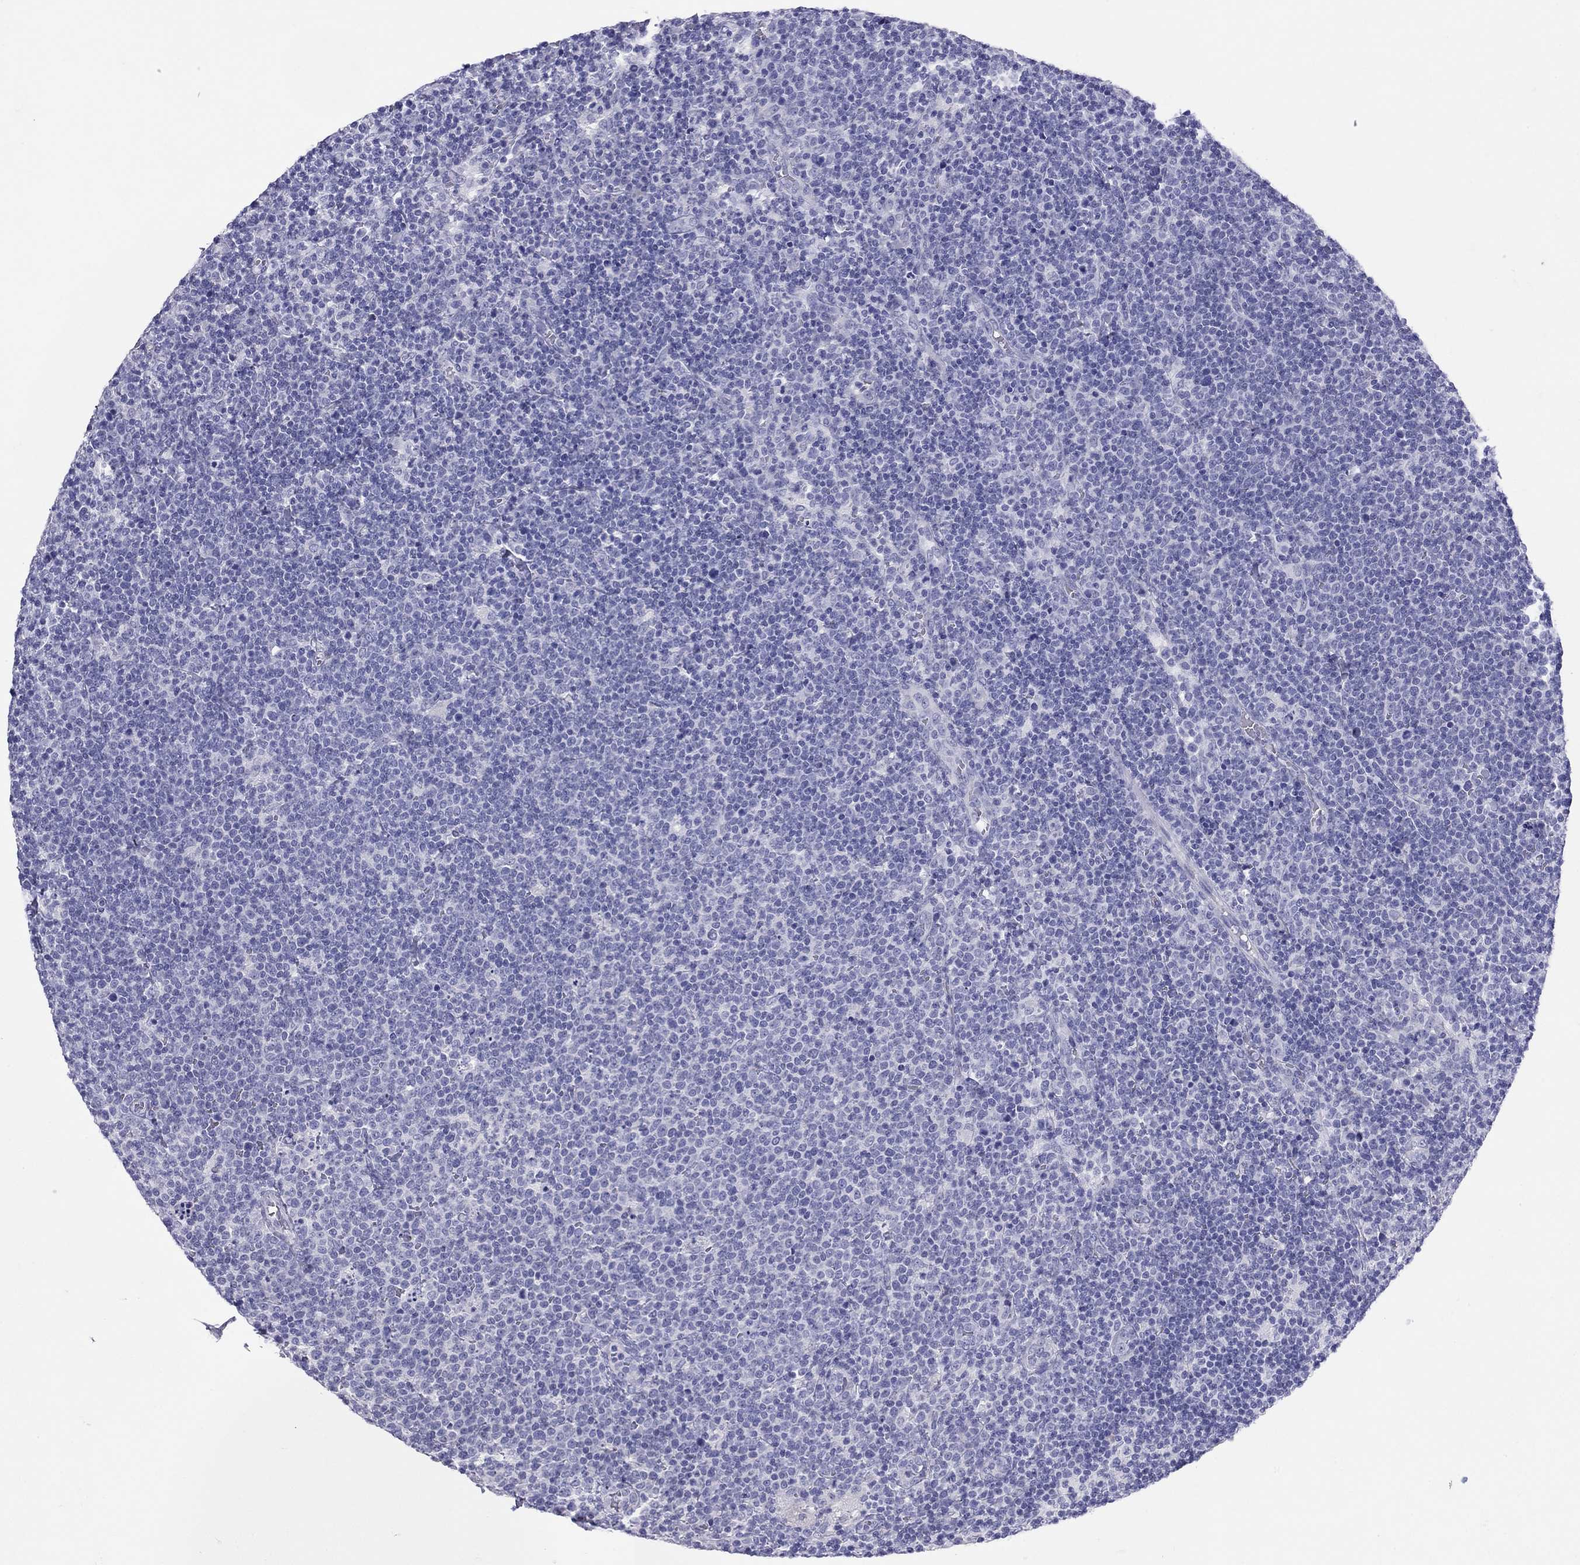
{"staining": {"intensity": "negative", "quantity": "none", "location": "none"}, "tissue": "lymphoma", "cell_type": "Tumor cells", "image_type": "cancer", "snomed": [{"axis": "morphology", "description": "Malignant lymphoma, non-Hodgkin's type, High grade"}, {"axis": "topography", "description": "Lymph node"}], "caption": "High-grade malignant lymphoma, non-Hodgkin's type was stained to show a protein in brown. There is no significant staining in tumor cells.", "gene": "GRIA2", "patient": {"sex": "male", "age": 61}}